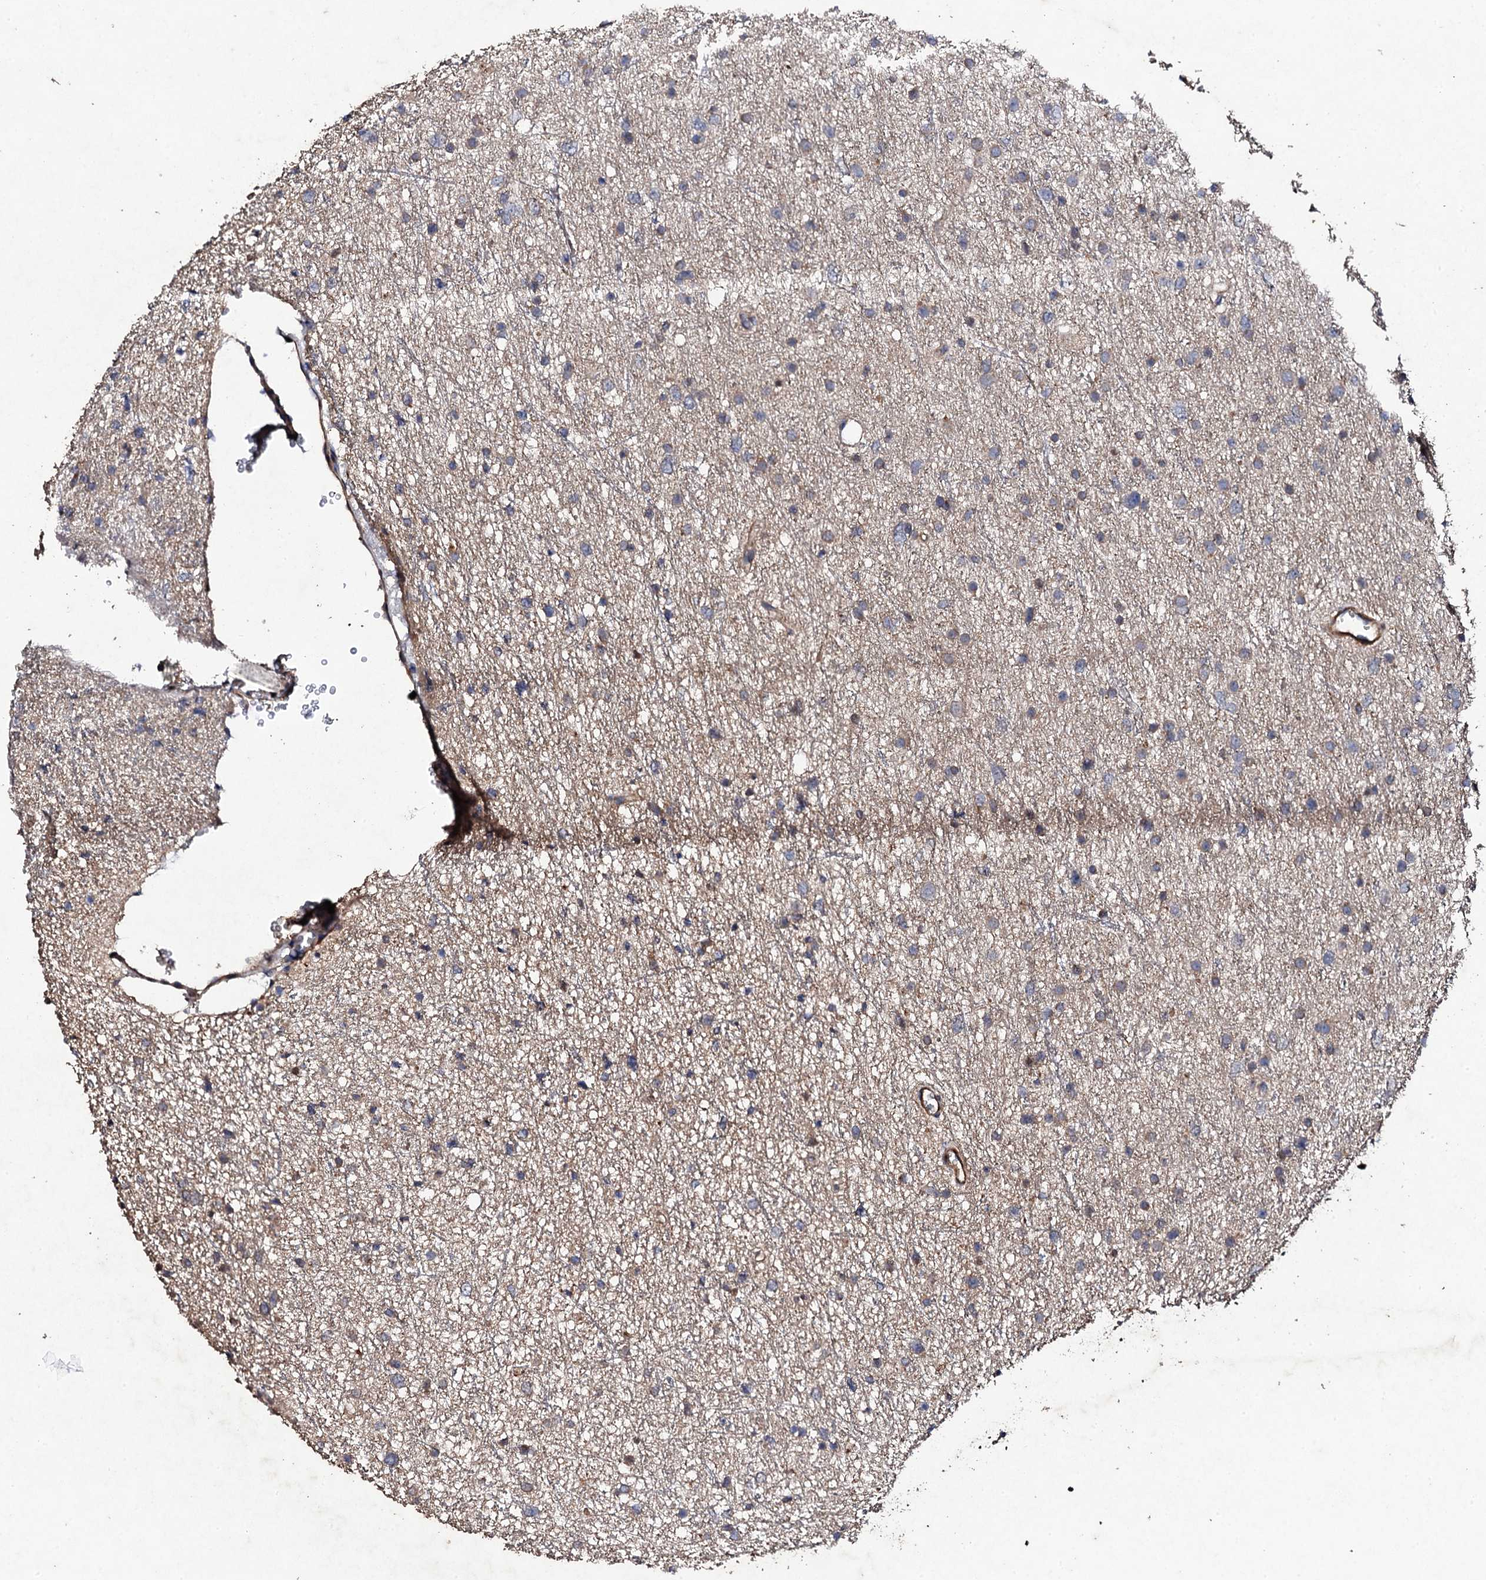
{"staining": {"intensity": "weak", "quantity": "25%-75%", "location": "cytoplasmic/membranous"}, "tissue": "glioma", "cell_type": "Tumor cells", "image_type": "cancer", "snomed": [{"axis": "morphology", "description": "Glioma, malignant, Low grade"}, {"axis": "topography", "description": "Cerebral cortex"}], "caption": "This micrograph displays IHC staining of low-grade glioma (malignant), with low weak cytoplasmic/membranous expression in about 25%-75% of tumor cells.", "gene": "MOCOS", "patient": {"sex": "female", "age": 39}}